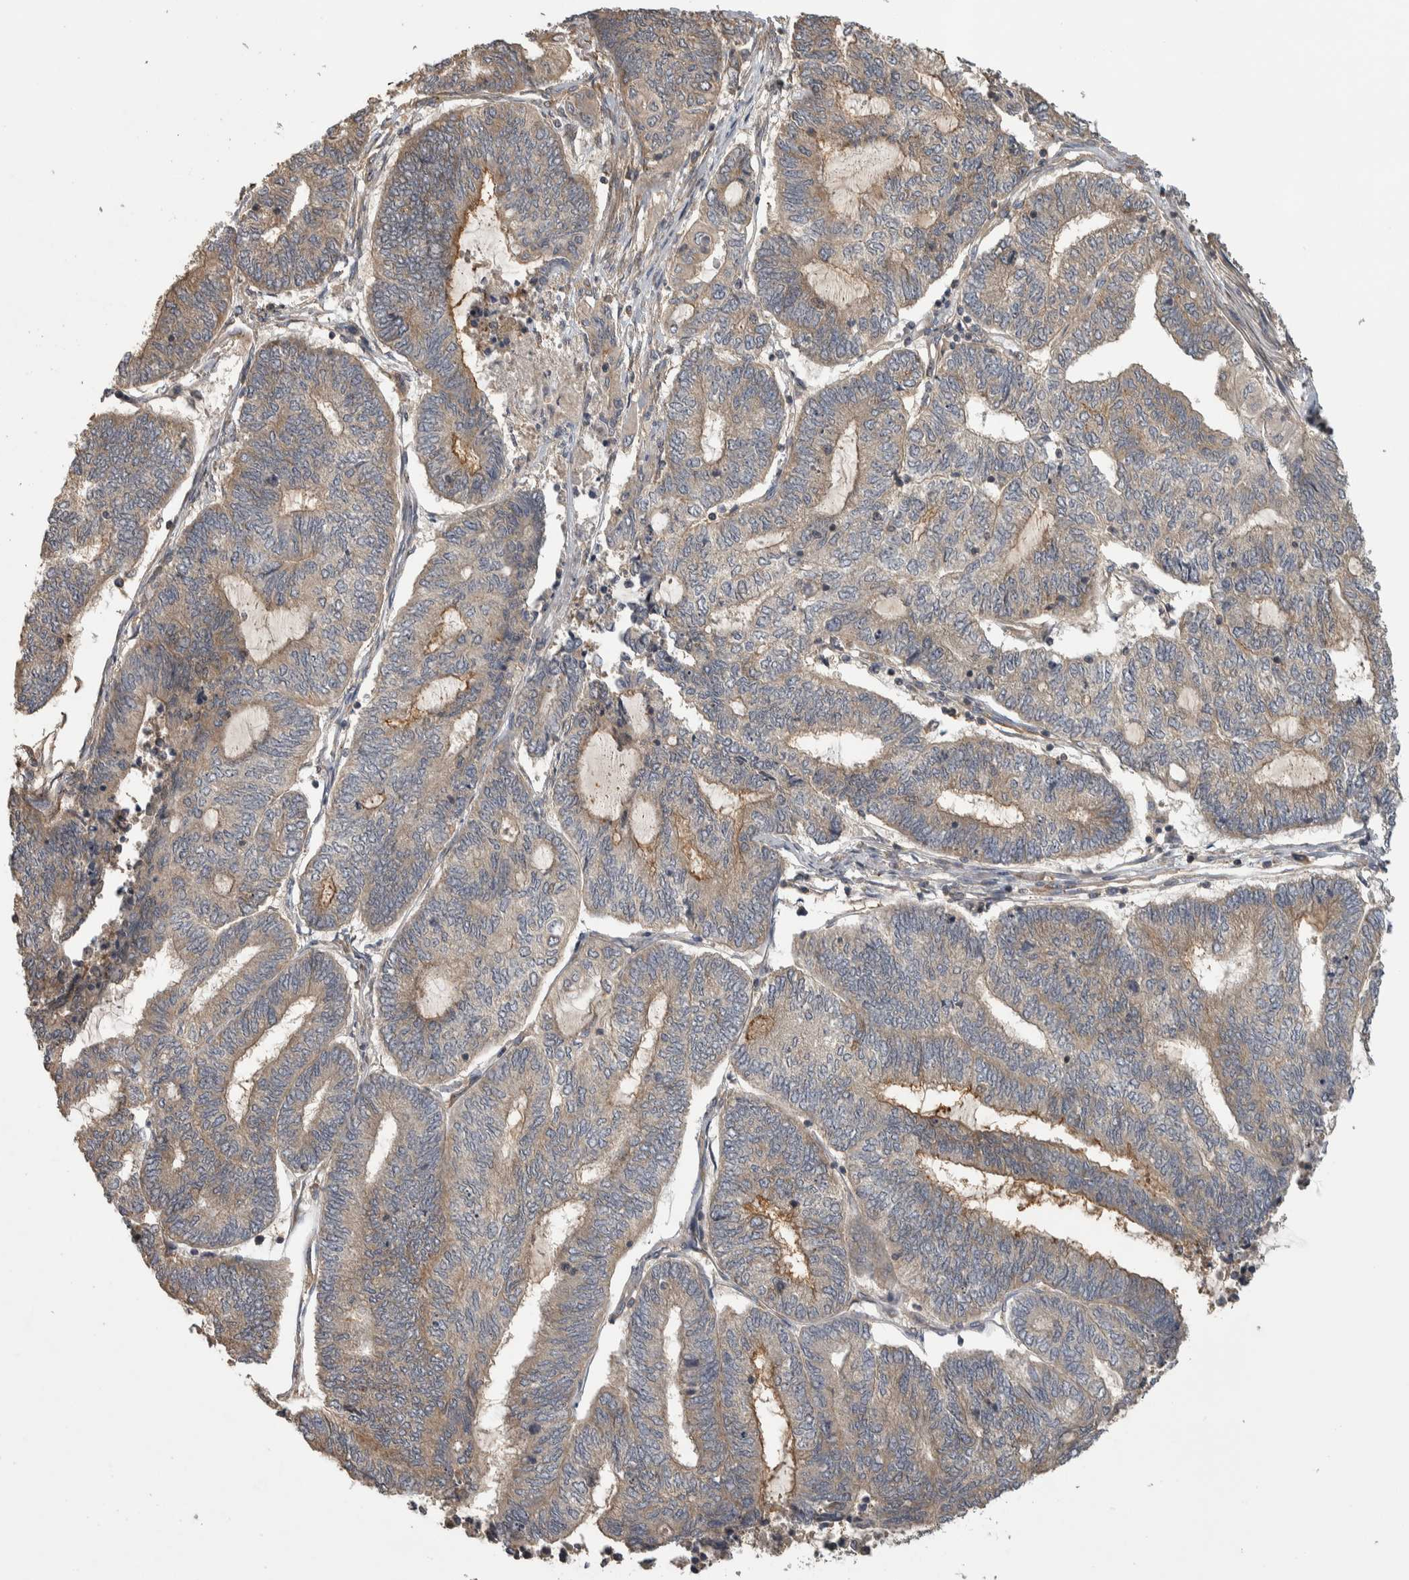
{"staining": {"intensity": "weak", "quantity": "25%-75%", "location": "cytoplasmic/membranous"}, "tissue": "endometrial cancer", "cell_type": "Tumor cells", "image_type": "cancer", "snomed": [{"axis": "morphology", "description": "Adenocarcinoma, NOS"}, {"axis": "topography", "description": "Uterus"}, {"axis": "topography", "description": "Endometrium"}], "caption": "This is a histology image of immunohistochemistry (IHC) staining of endometrial adenocarcinoma, which shows weak expression in the cytoplasmic/membranous of tumor cells.", "gene": "IFRD1", "patient": {"sex": "female", "age": 70}}